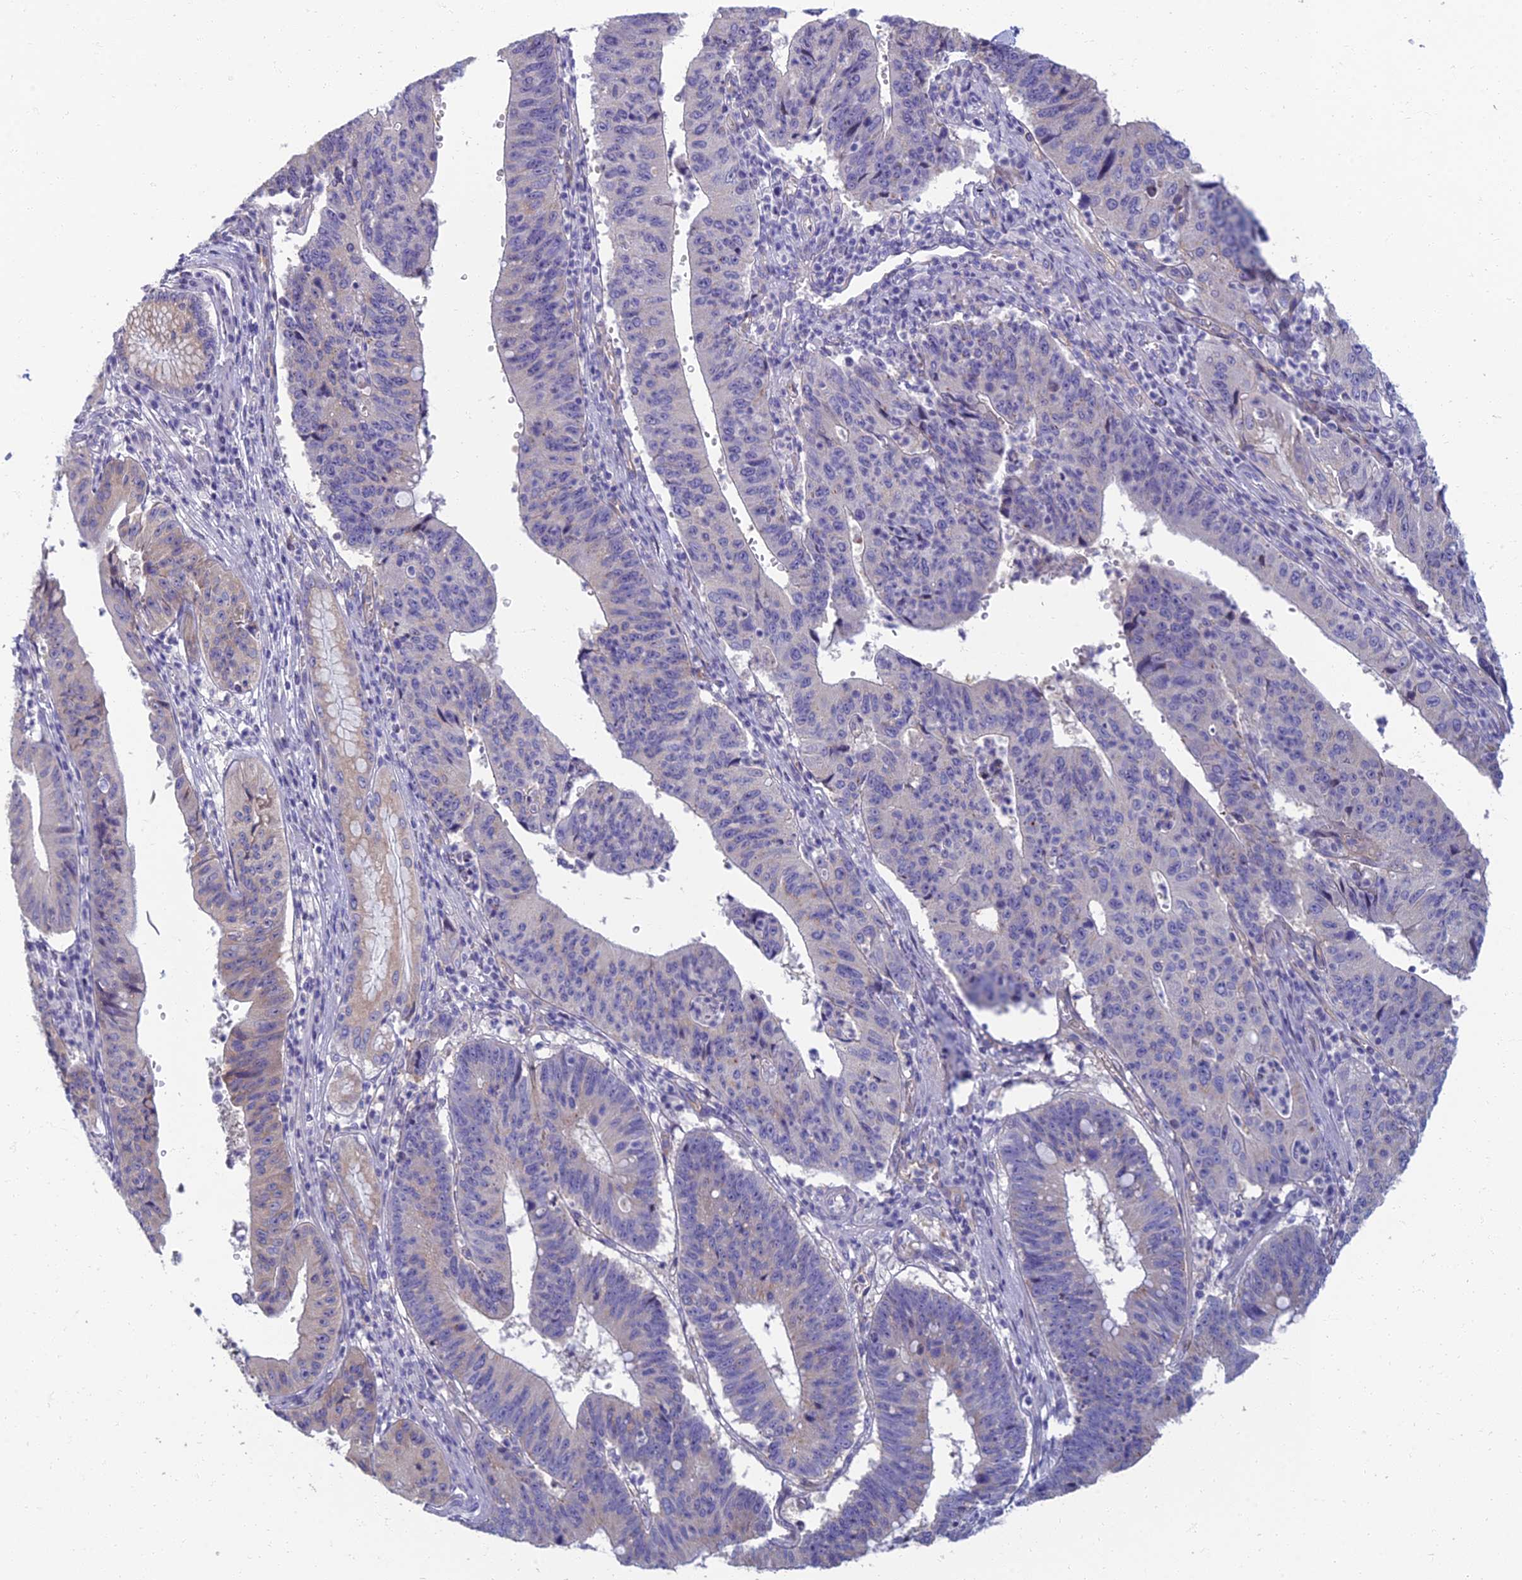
{"staining": {"intensity": "negative", "quantity": "none", "location": "none"}, "tissue": "stomach cancer", "cell_type": "Tumor cells", "image_type": "cancer", "snomed": [{"axis": "morphology", "description": "Adenocarcinoma, NOS"}, {"axis": "topography", "description": "Stomach"}], "caption": "The immunohistochemistry photomicrograph has no significant staining in tumor cells of adenocarcinoma (stomach) tissue.", "gene": "NEURL1", "patient": {"sex": "male", "age": 59}}